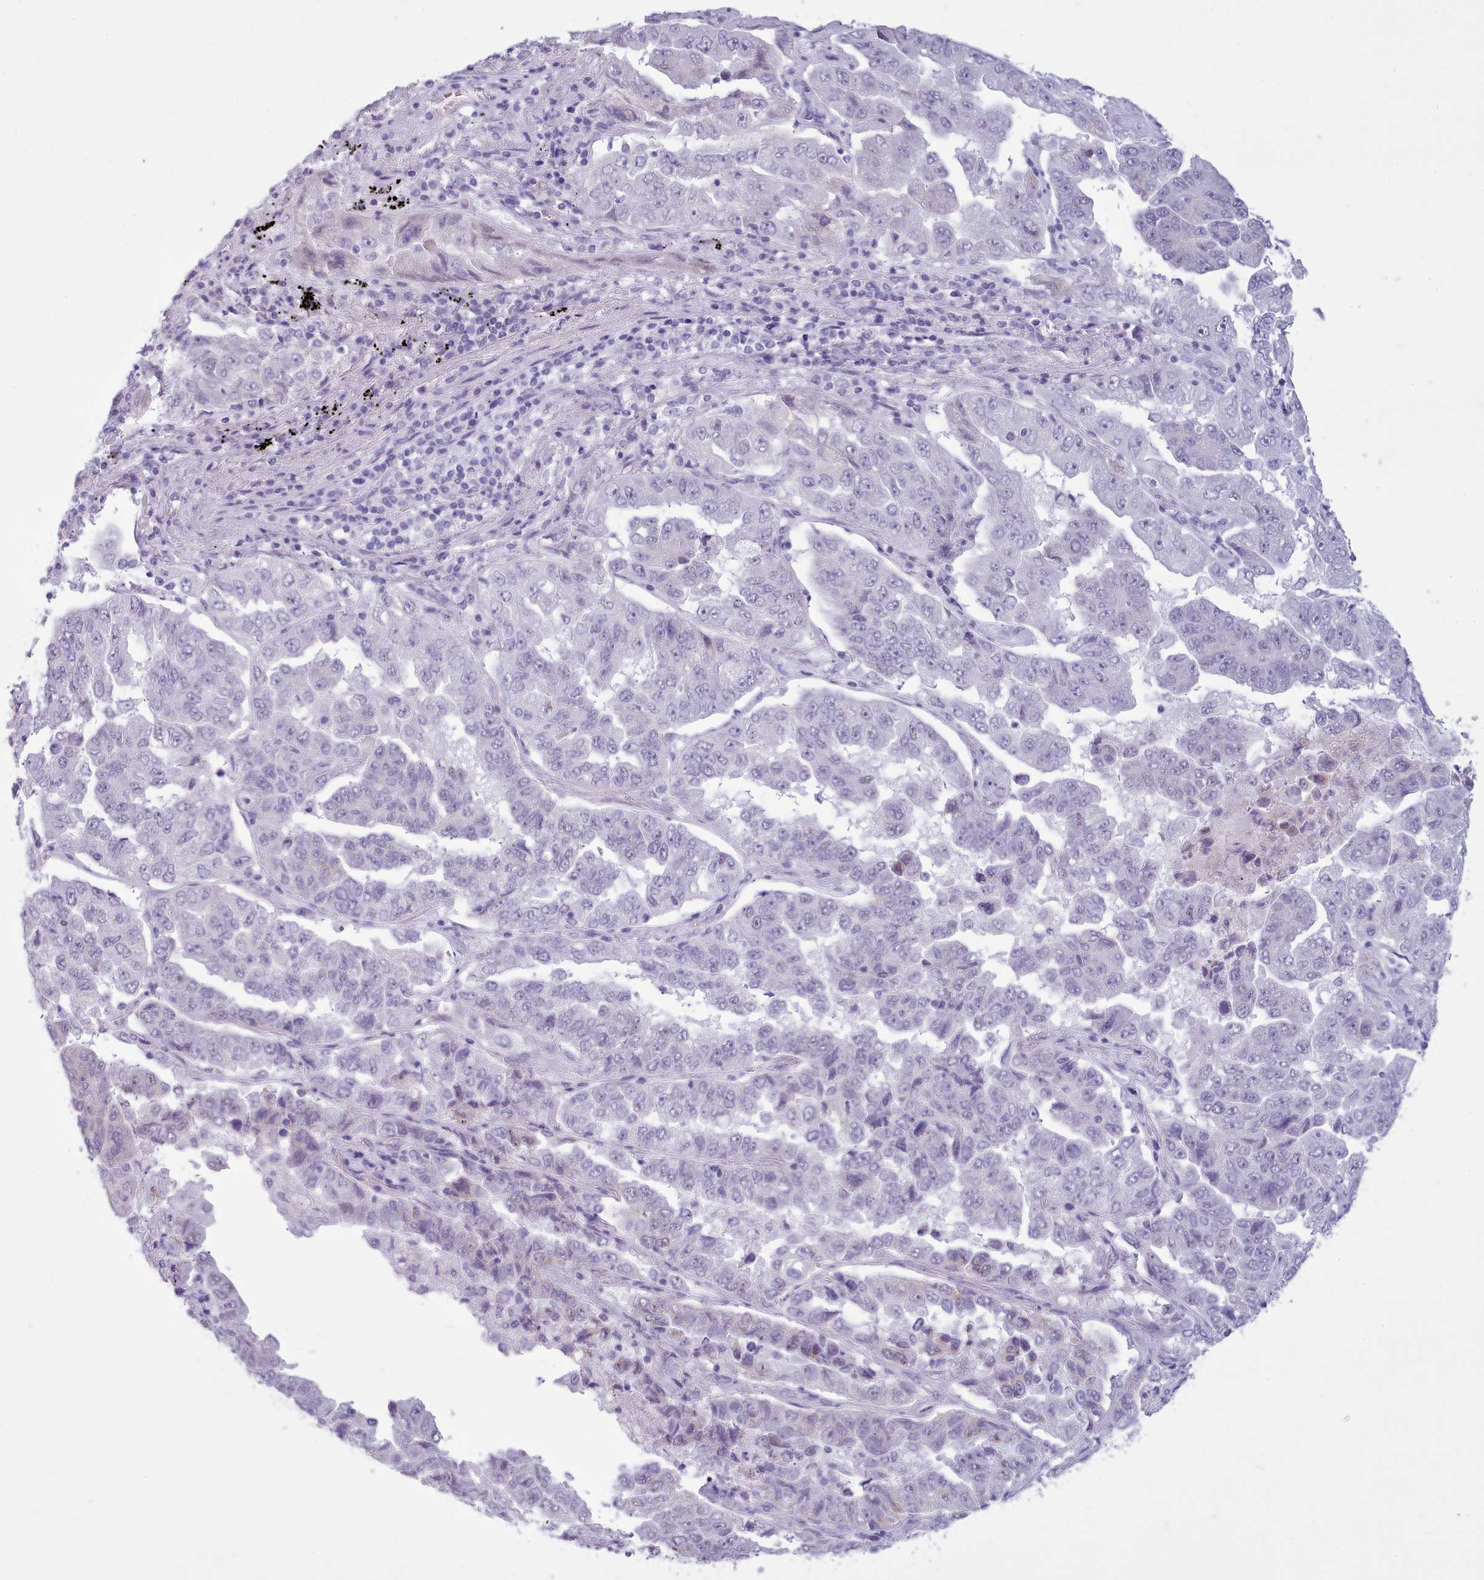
{"staining": {"intensity": "moderate", "quantity": "<25%", "location": "nuclear"}, "tissue": "lung cancer", "cell_type": "Tumor cells", "image_type": "cancer", "snomed": [{"axis": "morphology", "description": "Adenocarcinoma, NOS"}, {"axis": "topography", "description": "Lung"}], "caption": "Adenocarcinoma (lung) tissue displays moderate nuclear expression in approximately <25% of tumor cells The protein of interest is stained brown, and the nuclei are stained in blue (DAB IHC with brightfield microscopy, high magnification).", "gene": "FBXO48", "patient": {"sex": "female", "age": 51}}